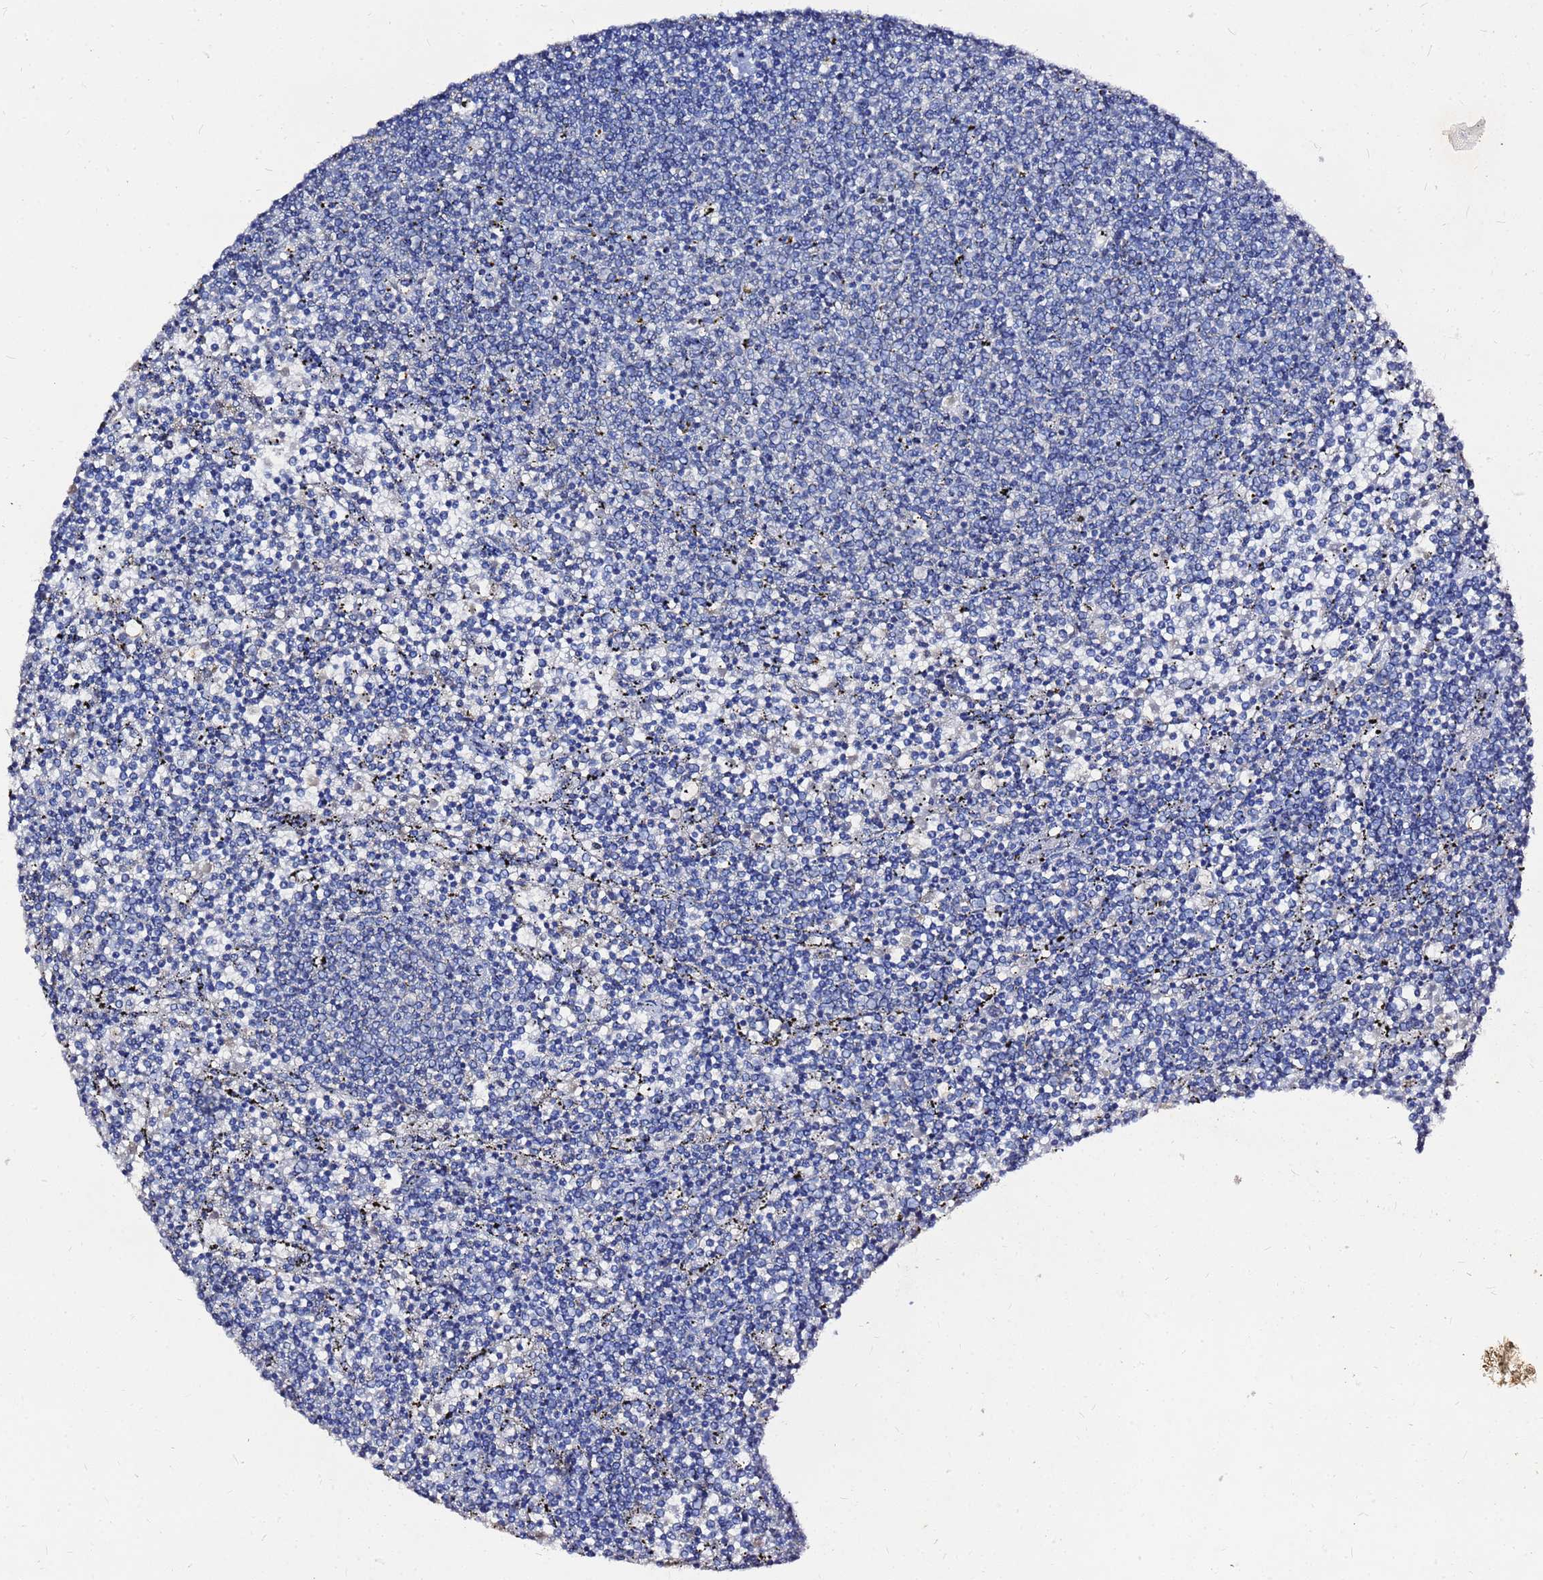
{"staining": {"intensity": "negative", "quantity": "none", "location": "none"}, "tissue": "lymphoma", "cell_type": "Tumor cells", "image_type": "cancer", "snomed": [{"axis": "morphology", "description": "Malignant lymphoma, non-Hodgkin's type, Low grade"}, {"axis": "topography", "description": "Spleen"}], "caption": "The immunohistochemistry (IHC) histopathology image has no significant staining in tumor cells of malignant lymphoma, non-Hodgkin's type (low-grade) tissue. The staining is performed using DAB (3,3'-diaminobenzidine) brown chromogen with nuclei counter-stained in using hematoxylin.", "gene": "FAM183A", "patient": {"sex": "female", "age": 50}}